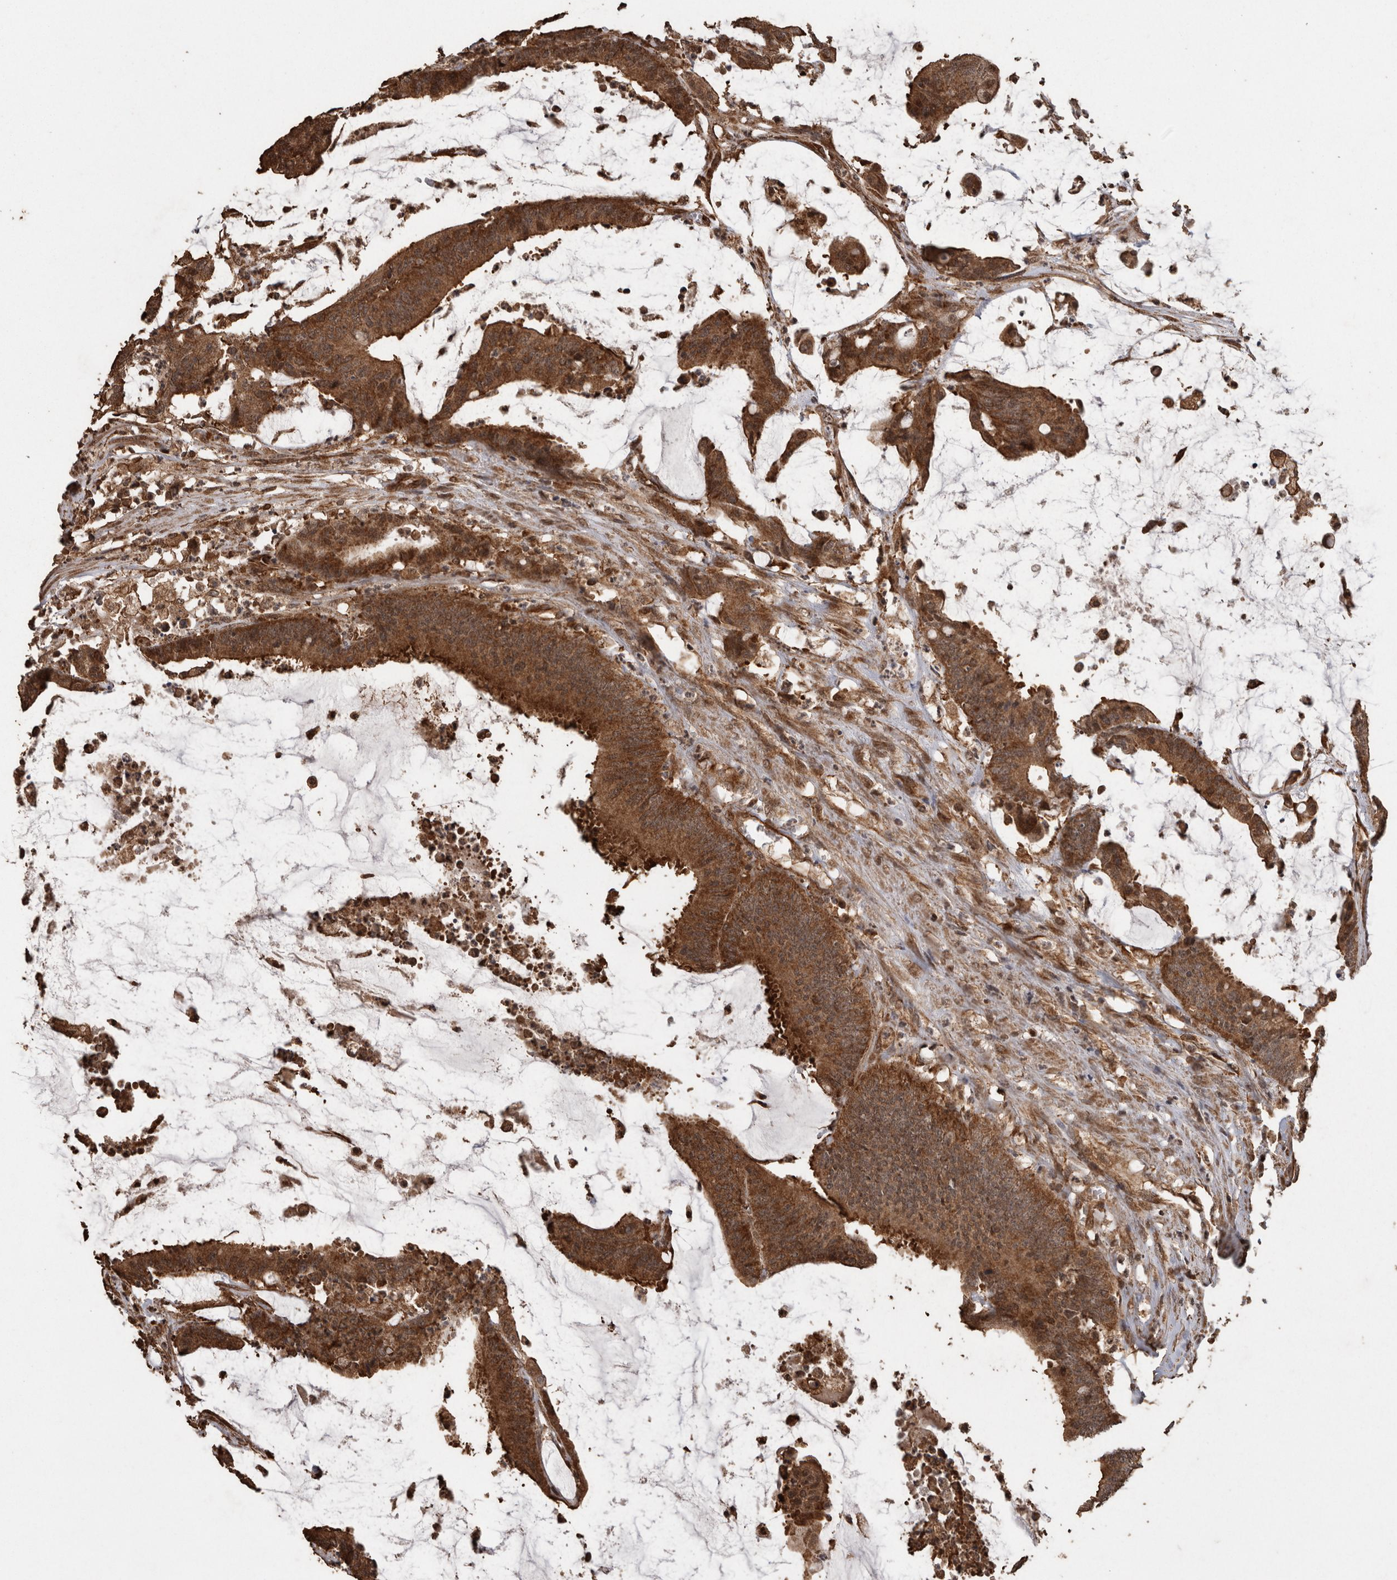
{"staining": {"intensity": "strong", "quantity": ">75%", "location": "cytoplasmic/membranous"}, "tissue": "colorectal cancer", "cell_type": "Tumor cells", "image_type": "cancer", "snomed": [{"axis": "morphology", "description": "Adenocarcinoma, NOS"}, {"axis": "topography", "description": "Rectum"}], "caption": "Immunohistochemistry (IHC) of colorectal cancer (adenocarcinoma) shows high levels of strong cytoplasmic/membranous expression in about >75% of tumor cells. Immunohistochemistry stains the protein in brown and the nuclei are stained blue.", "gene": "PINK1", "patient": {"sex": "female", "age": 66}}